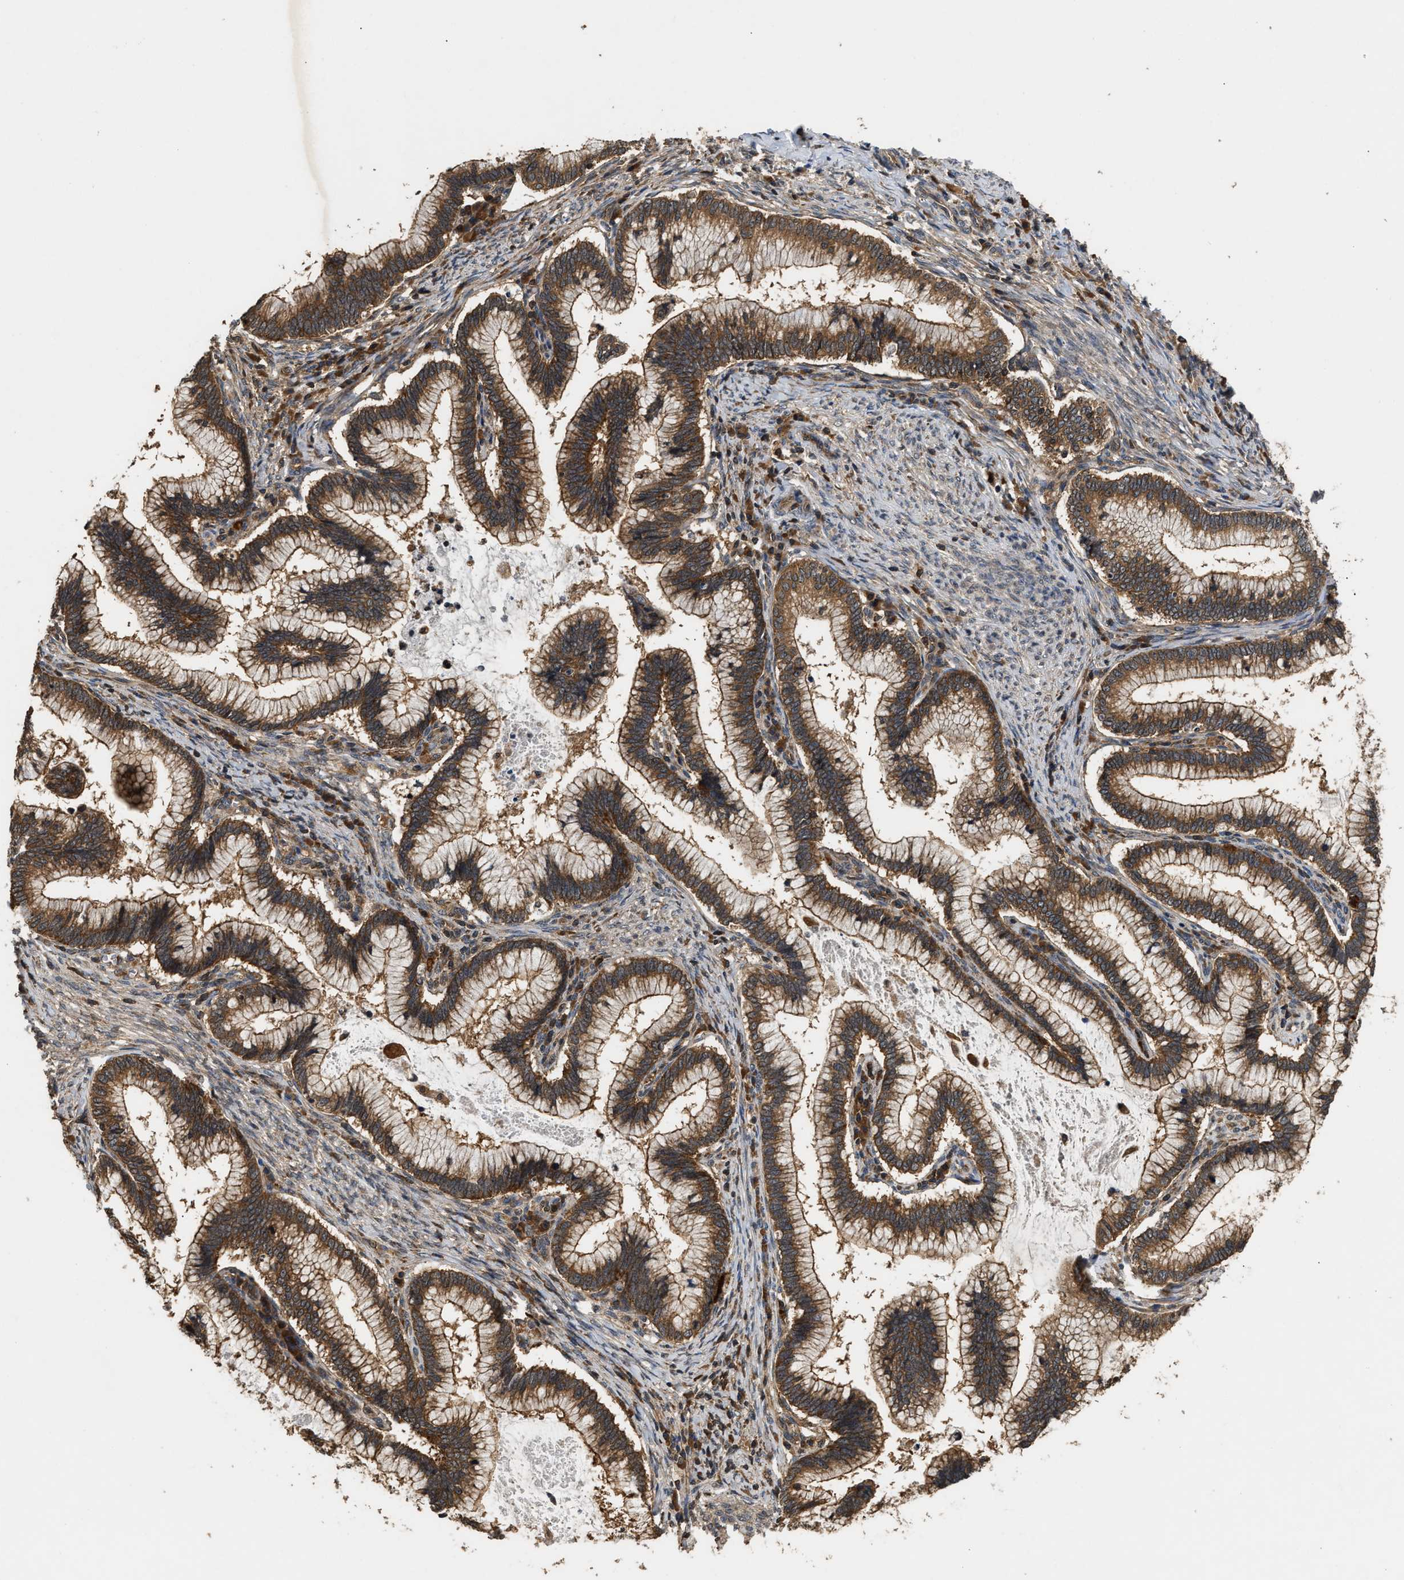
{"staining": {"intensity": "moderate", "quantity": ">75%", "location": "cytoplasmic/membranous"}, "tissue": "cervical cancer", "cell_type": "Tumor cells", "image_type": "cancer", "snomed": [{"axis": "morphology", "description": "Adenocarcinoma, NOS"}, {"axis": "topography", "description": "Cervix"}], "caption": "An immunohistochemistry (IHC) photomicrograph of neoplastic tissue is shown. Protein staining in brown labels moderate cytoplasmic/membranous positivity in adenocarcinoma (cervical) within tumor cells.", "gene": "DNAJC2", "patient": {"sex": "female", "age": 36}}